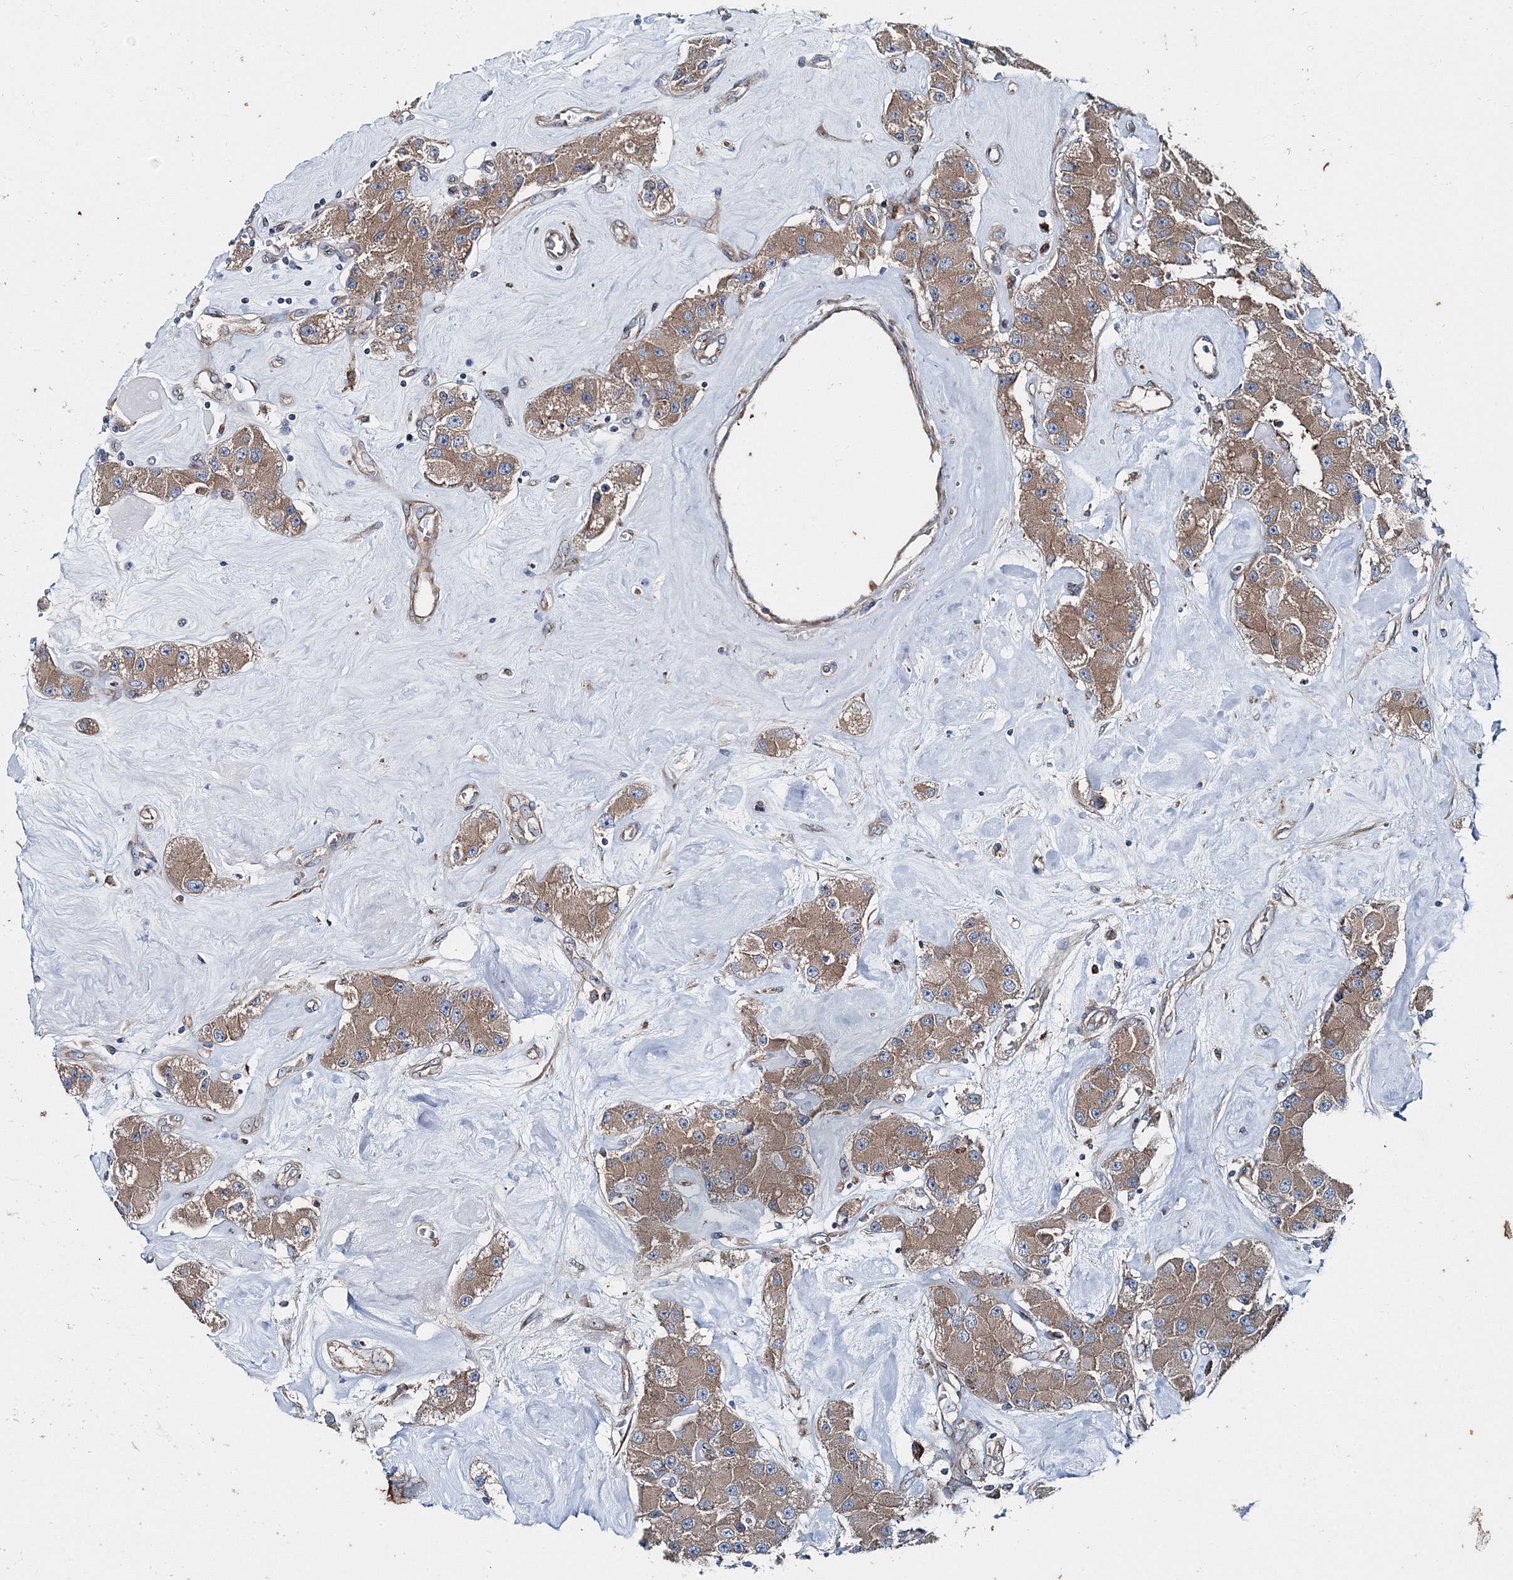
{"staining": {"intensity": "moderate", "quantity": ">75%", "location": "cytoplasmic/membranous"}, "tissue": "carcinoid", "cell_type": "Tumor cells", "image_type": "cancer", "snomed": [{"axis": "morphology", "description": "Carcinoid, malignant, NOS"}, {"axis": "topography", "description": "Pancreas"}], "caption": "High-magnification brightfield microscopy of carcinoid stained with DAB (brown) and counterstained with hematoxylin (blue). tumor cells exhibit moderate cytoplasmic/membranous expression is identified in about>75% of cells.", "gene": "MPHOSPH9", "patient": {"sex": "male", "age": 41}}